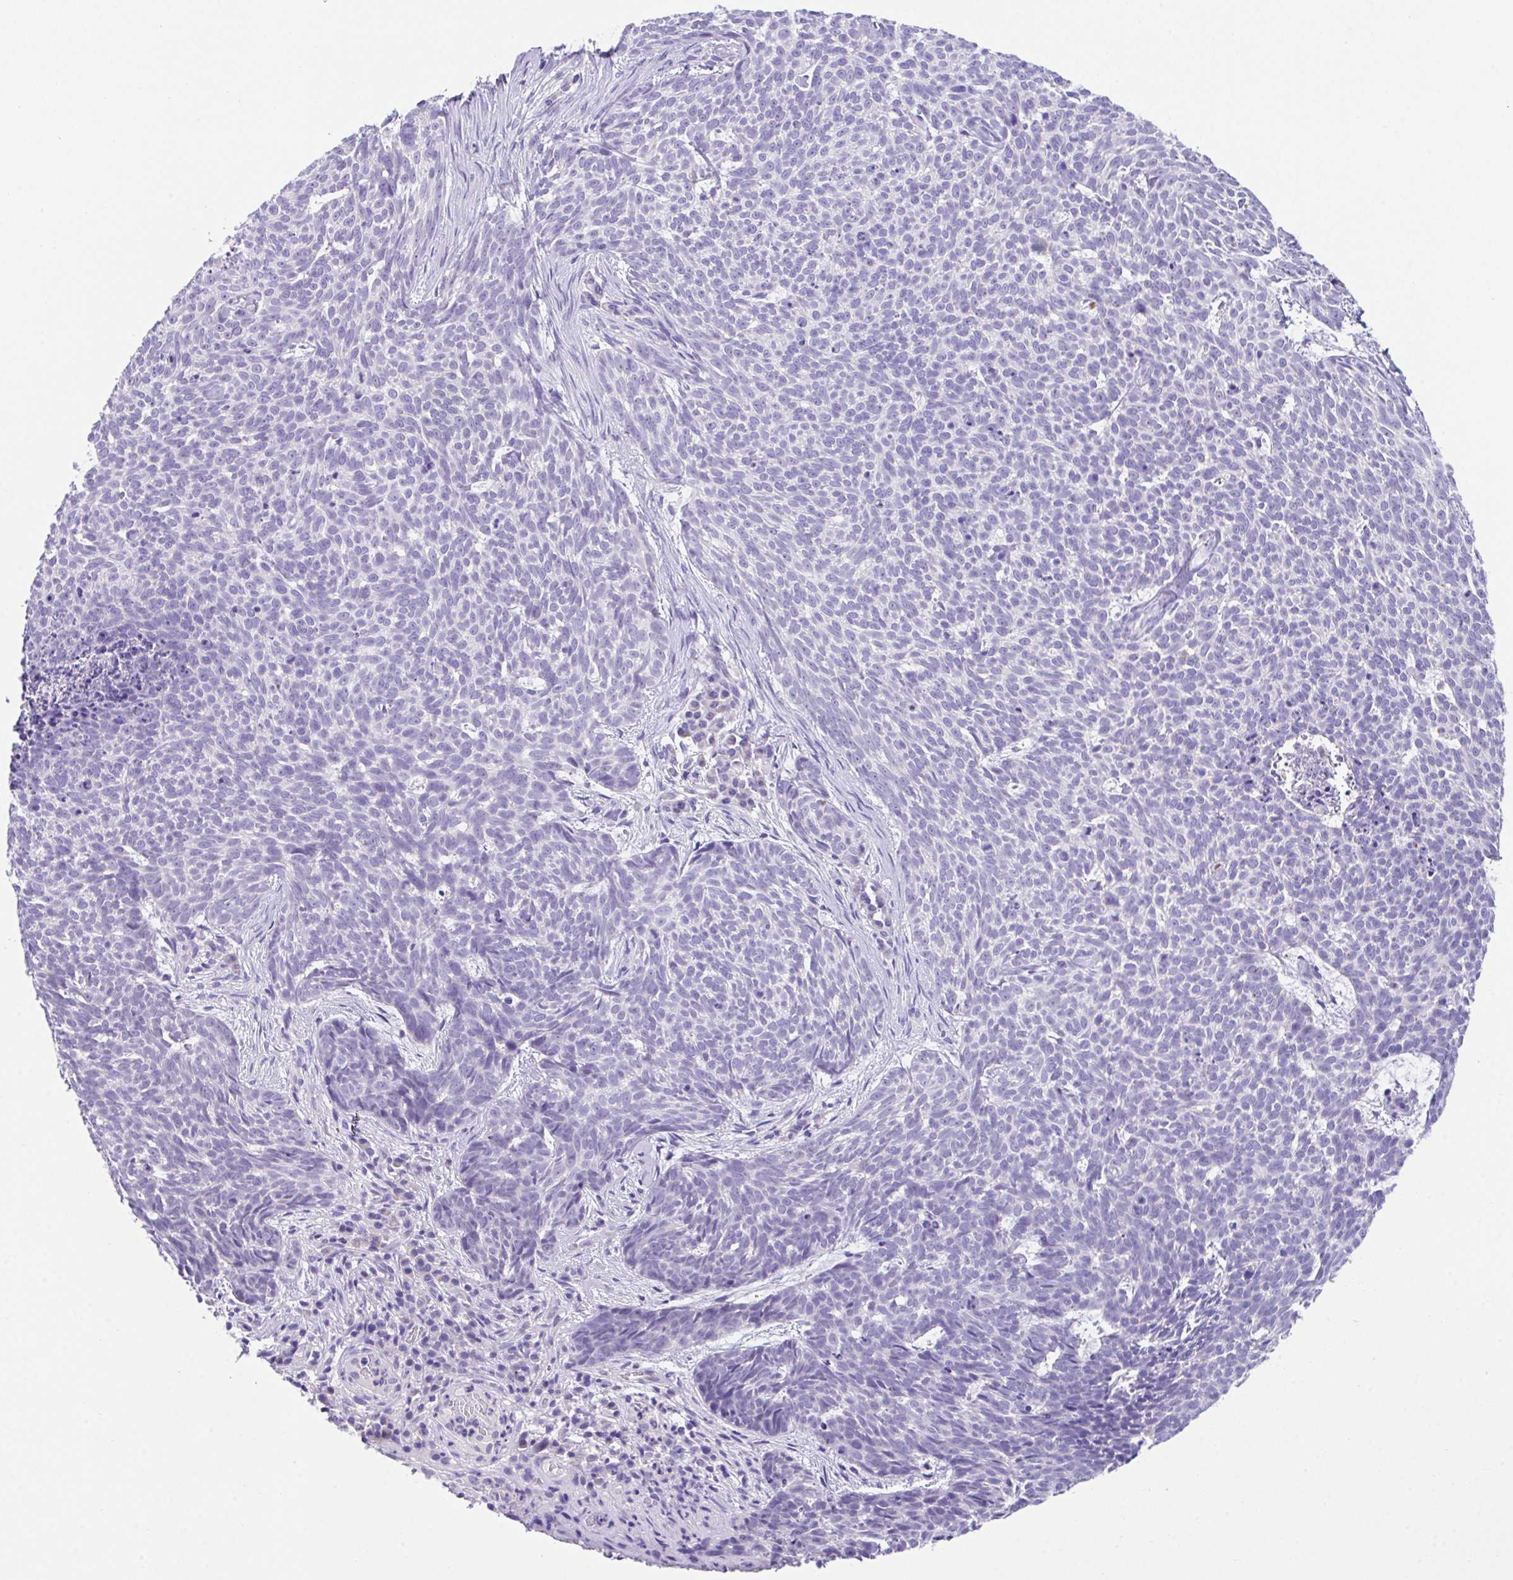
{"staining": {"intensity": "negative", "quantity": "none", "location": "none"}, "tissue": "skin cancer", "cell_type": "Tumor cells", "image_type": "cancer", "snomed": [{"axis": "morphology", "description": "Basal cell carcinoma"}, {"axis": "topography", "description": "Skin"}], "caption": "An immunohistochemistry histopathology image of basal cell carcinoma (skin) is shown. There is no staining in tumor cells of basal cell carcinoma (skin).", "gene": "HACD4", "patient": {"sex": "female", "age": 93}}